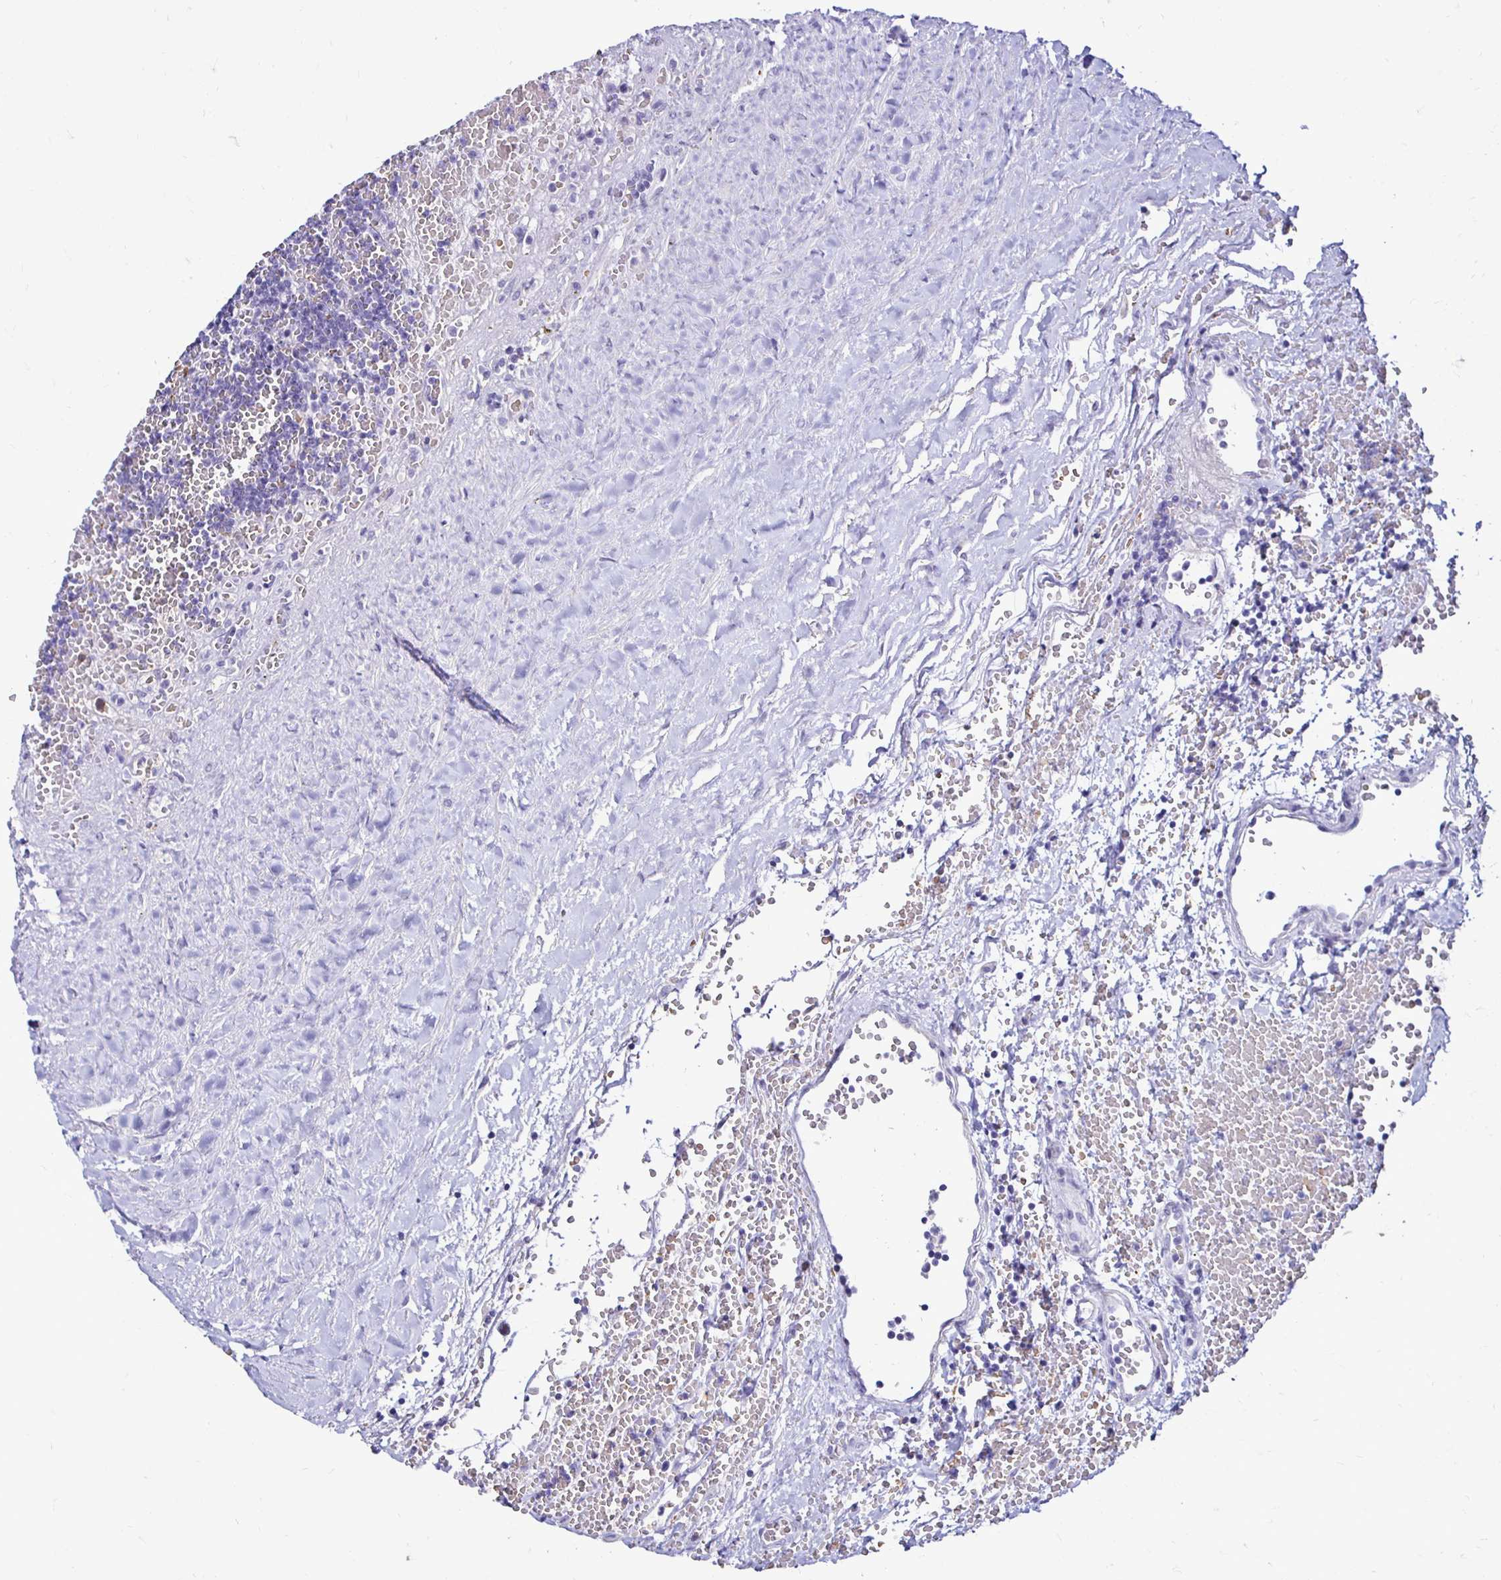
{"staining": {"intensity": "negative", "quantity": "none", "location": "none"}, "tissue": "lymphoma", "cell_type": "Tumor cells", "image_type": "cancer", "snomed": [{"axis": "morphology", "description": "Malignant lymphoma, non-Hodgkin's type, Low grade"}, {"axis": "topography", "description": "Spleen"}], "caption": "This is an immunohistochemistry photomicrograph of human malignant lymphoma, non-Hodgkin's type (low-grade). There is no positivity in tumor cells.", "gene": "RHBDL3", "patient": {"sex": "male", "age": 60}}